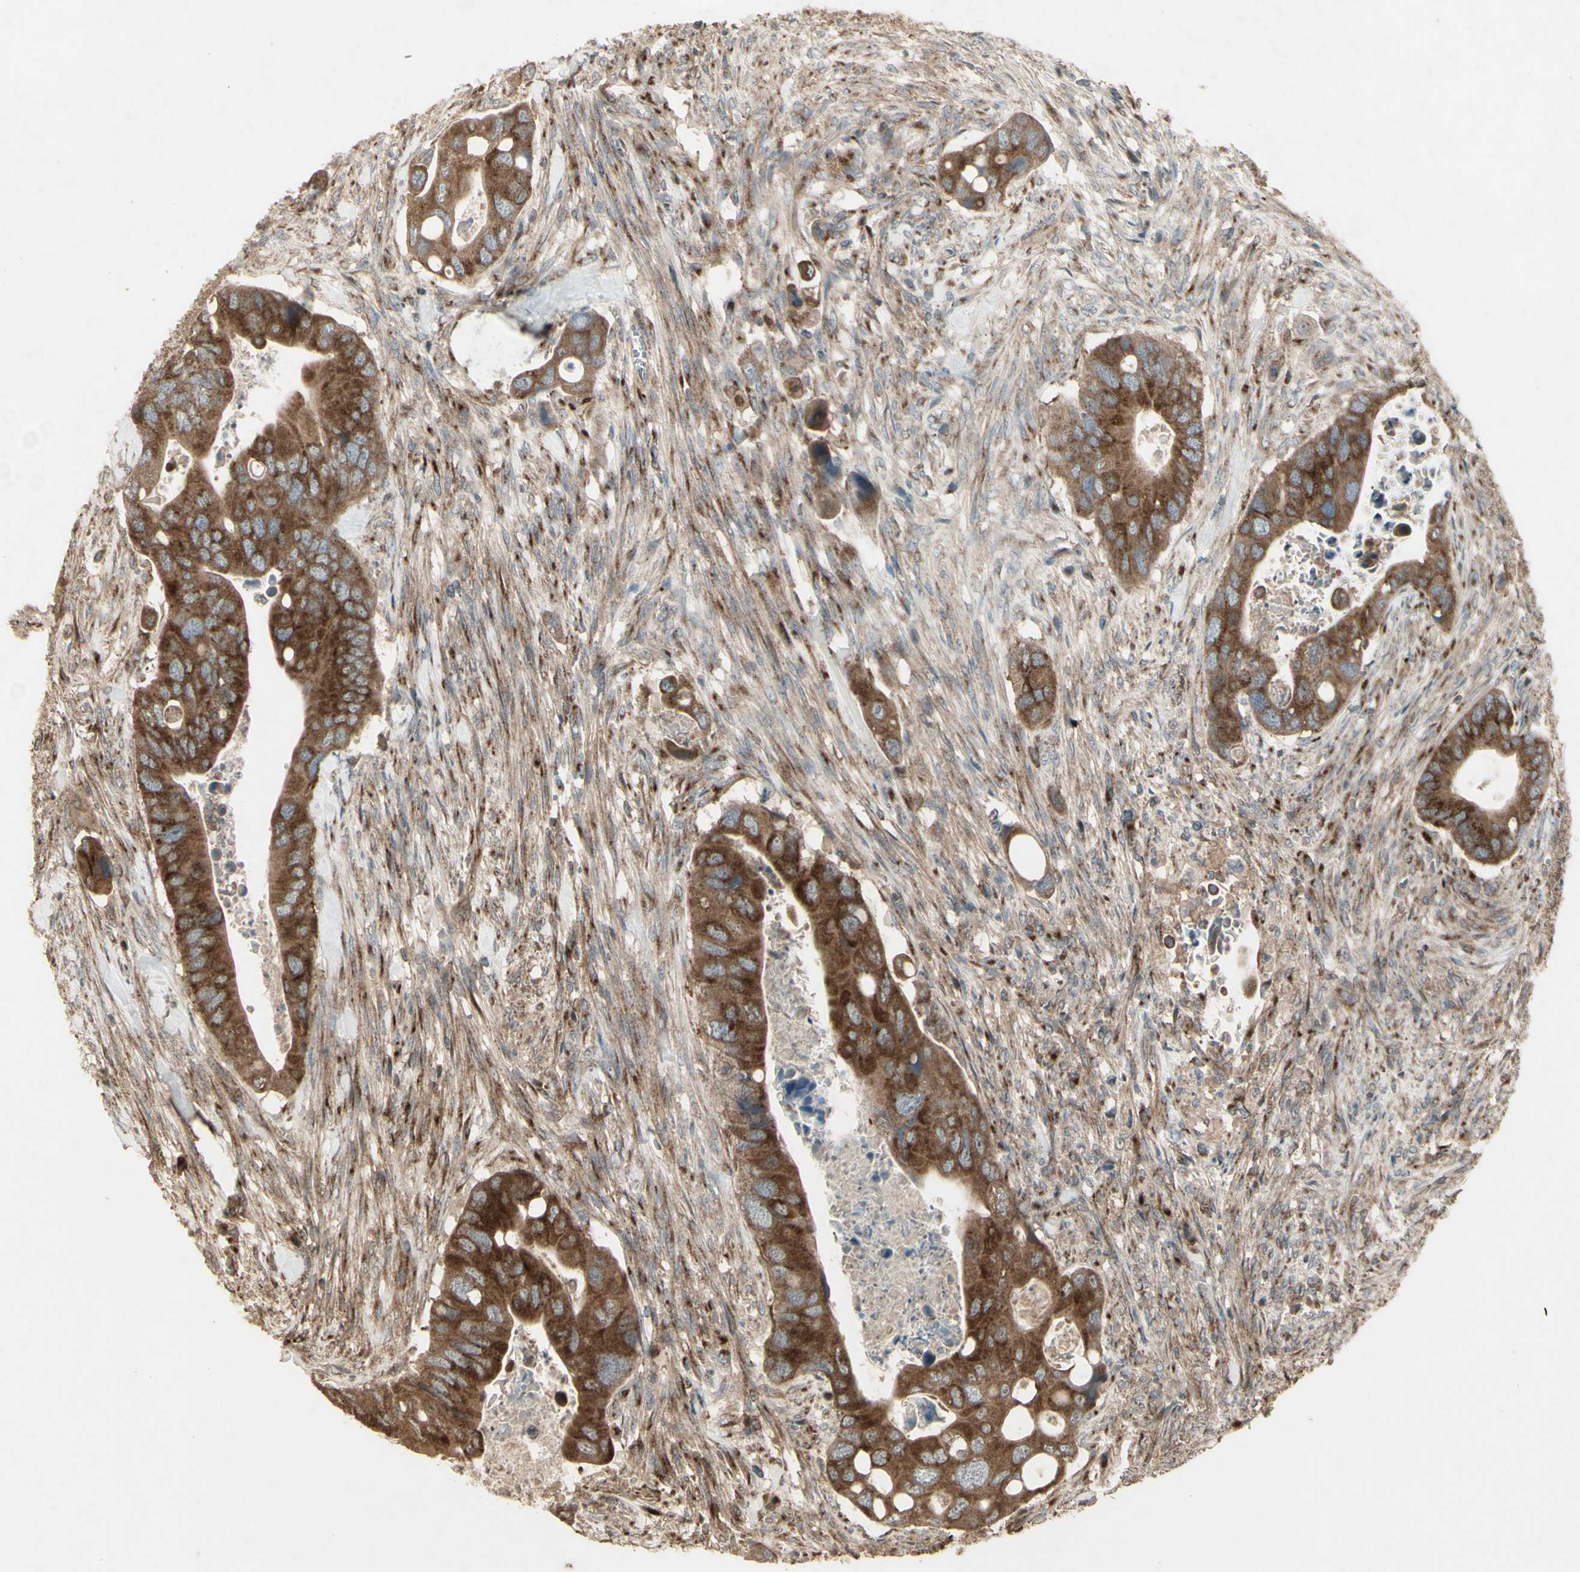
{"staining": {"intensity": "moderate", "quantity": ">75%", "location": "cytoplasmic/membranous"}, "tissue": "colorectal cancer", "cell_type": "Tumor cells", "image_type": "cancer", "snomed": [{"axis": "morphology", "description": "Adenocarcinoma, NOS"}, {"axis": "topography", "description": "Rectum"}], "caption": "An immunohistochemistry (IHC) photomicrograph of tumor tissue is shown. Protein staining in brown shows moderate cytoplasmic/membranous positivity in adenocarcinoma (colorectal) within tumor cells.", "gene": "AP1G1", "patient": {"sex": "female", "age": 57}}